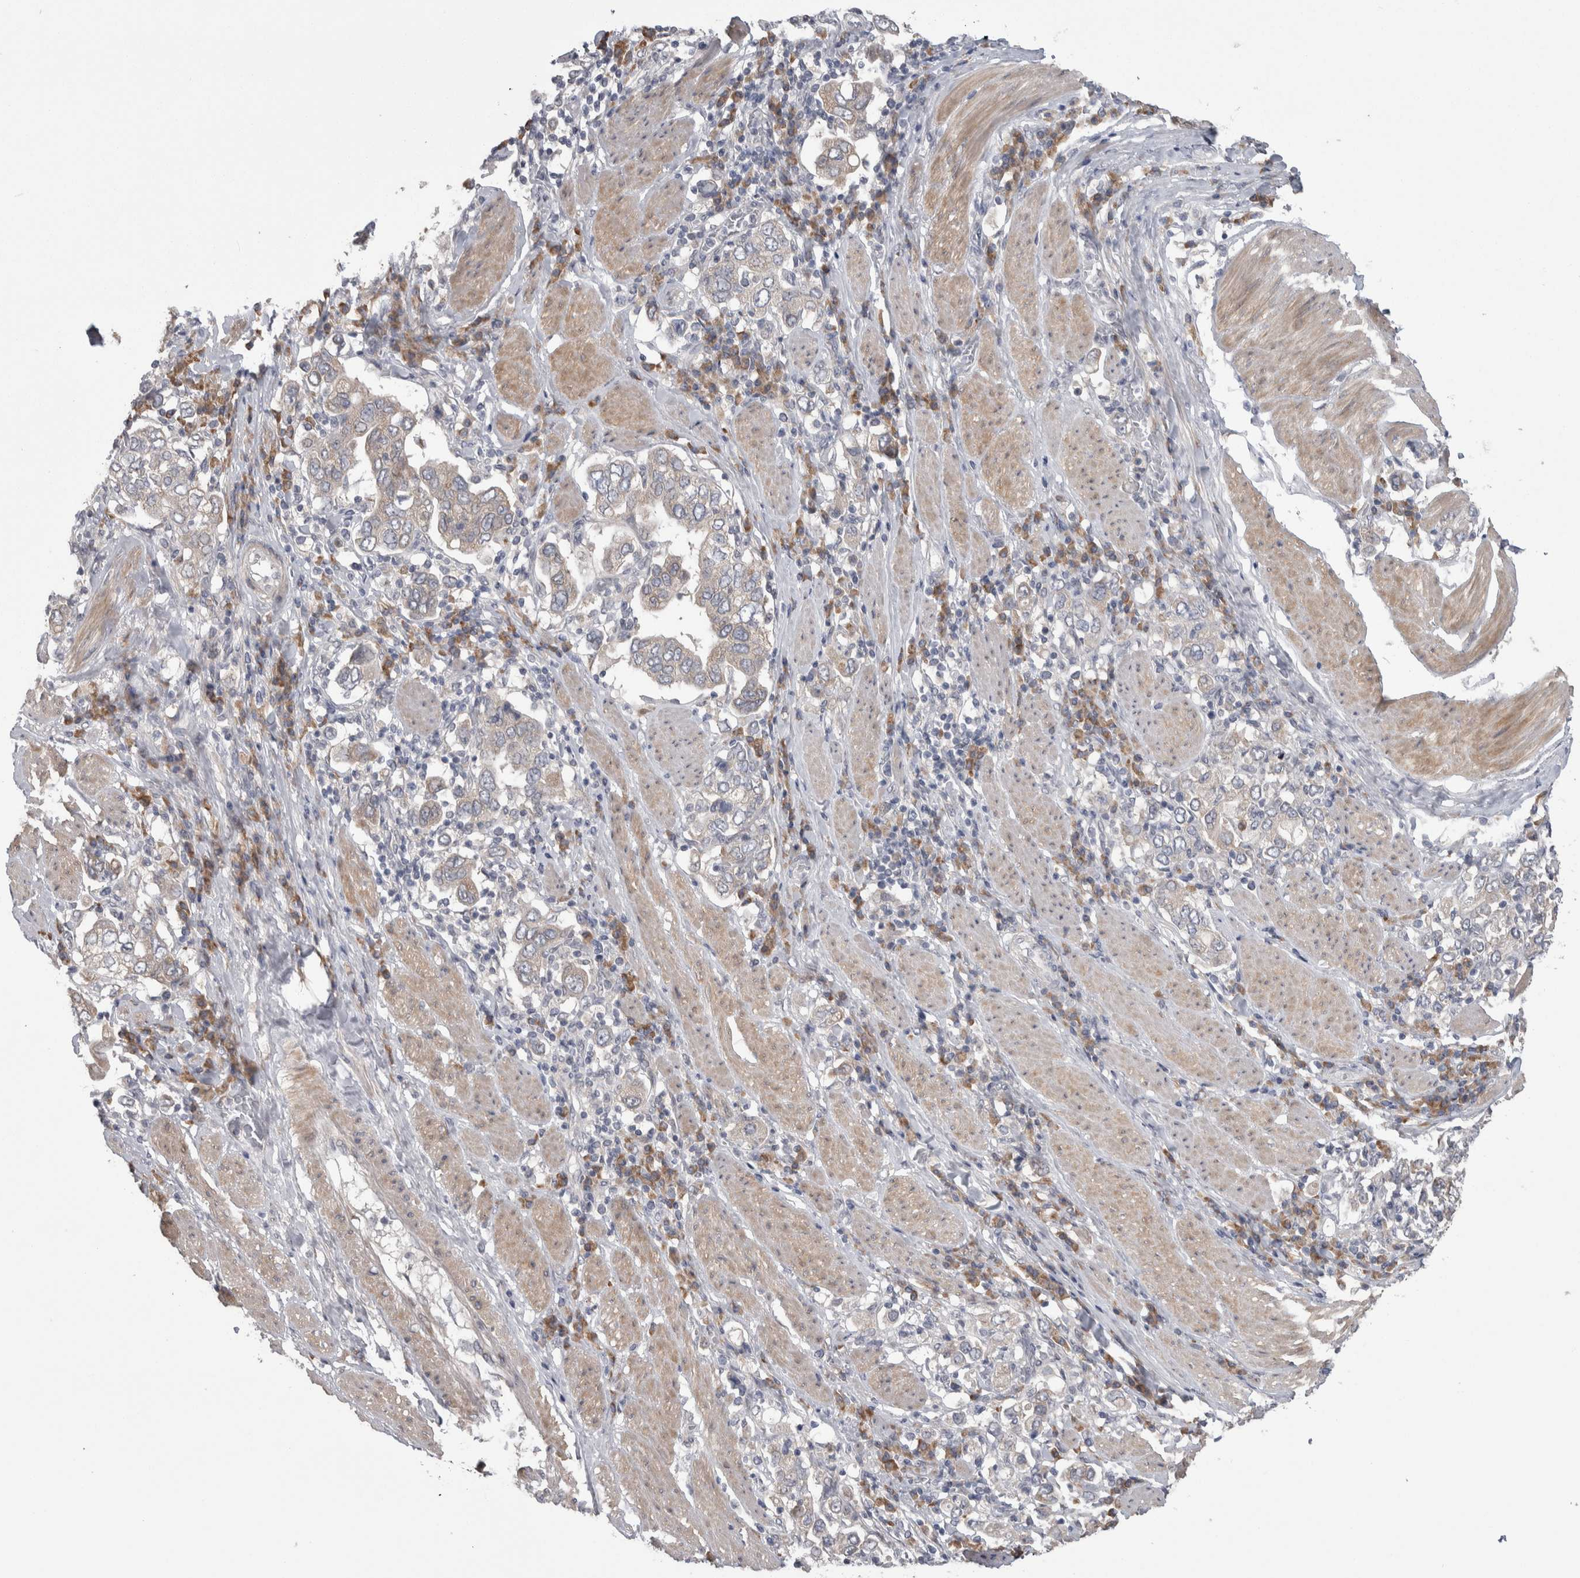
{"staining": {"intensity": "weak", "quantity": "<25%", "location": "cytoplasmic/membranous"}, "tissue": "stomach cancer", "cell_type": "Tumor cells", "image_type": "cancer", "snomed": [{"axis": "morphology", "description": "Adenocarcinoma, NOS"}, {"axis": "topography", "description": "Stomach, upper"}], "caption": "This is an IHC photomicrograph of stomach cancer. There is no expression in tumor cells.", "gene": "CUL2", "patient": {"sex": "male", "age": 62}}